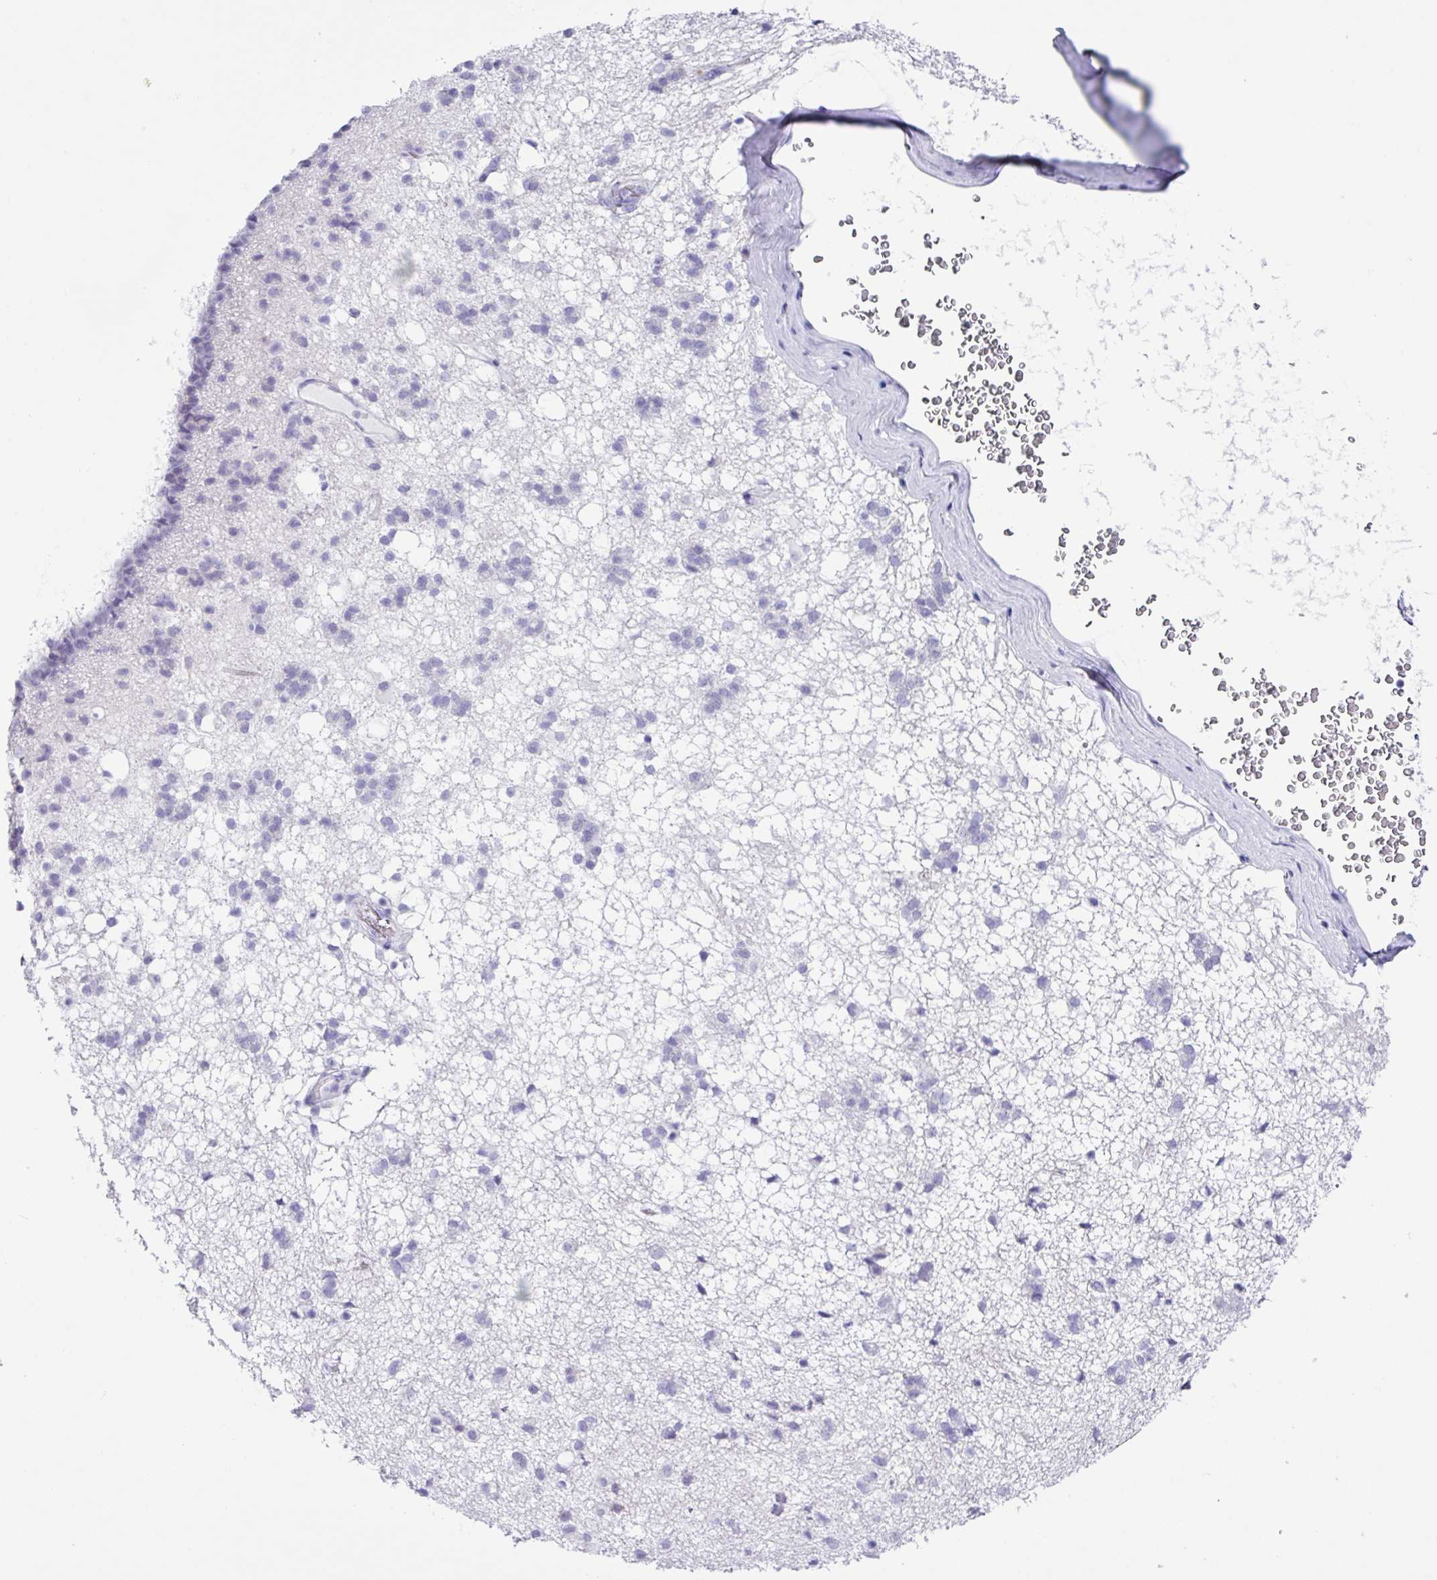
{"staining": {"intensity": "negative", "quantity": "none", "location": "none"}, "tissue": "caudate", "cell_type": "Glial cells", "image_type": "normal", "snomed": [{"axis": "morphology", "description": "Normal tissue, NOS"}, {"axis": "topography", "description": "Lateral ventricle wall"}], "caption": "DAB (3,3'-diaminobenzidine) immunohistochemical staining of benign human caudate displays no significant positivity in glial cells.", "gene": "ZG16", "patient": {"sex": "male", "age": 58}}